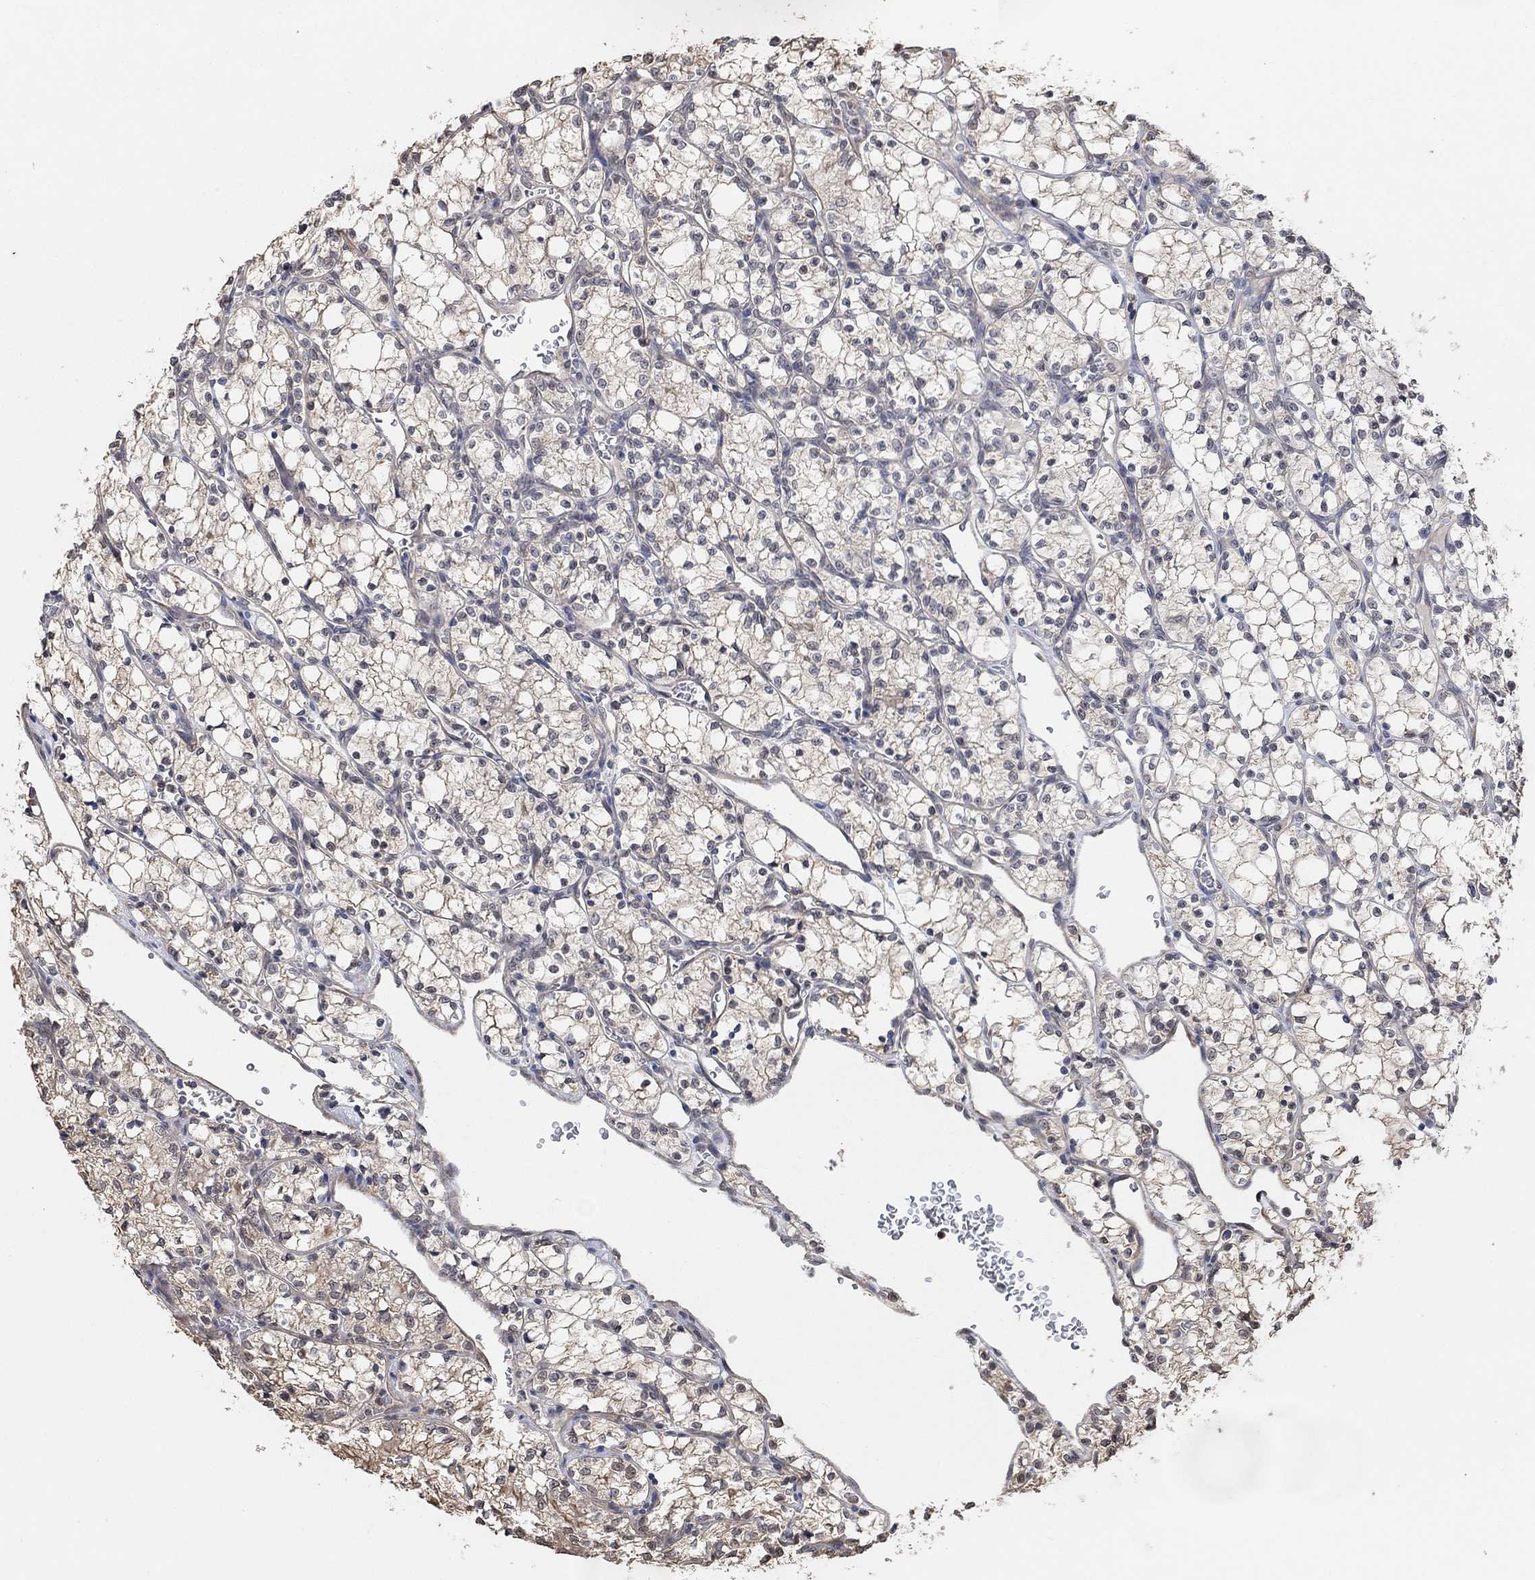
{"staining": {"intensity": "moderate", "quantity": "<25%", "location": "cytoplasmic/membranous"}, "tissue": "renal cancer", "cell_type": "Tumor cells", "image_type": "cancer", "snomed": [{"axis": "morphology", "description": "Adenocarcinoma, NOS"}, {"axis": "topography", "description": "Kidney"}], "caption": "A photomicrograph showing moderate cytoplasmic/membranous expression in about <25% of tumor cells in renal cancer (adenocarcinoma), as visualized by brown immunohistochemical staining.", "gene": "UNC5B", "patient": {"sex": "female", "age": 69}}